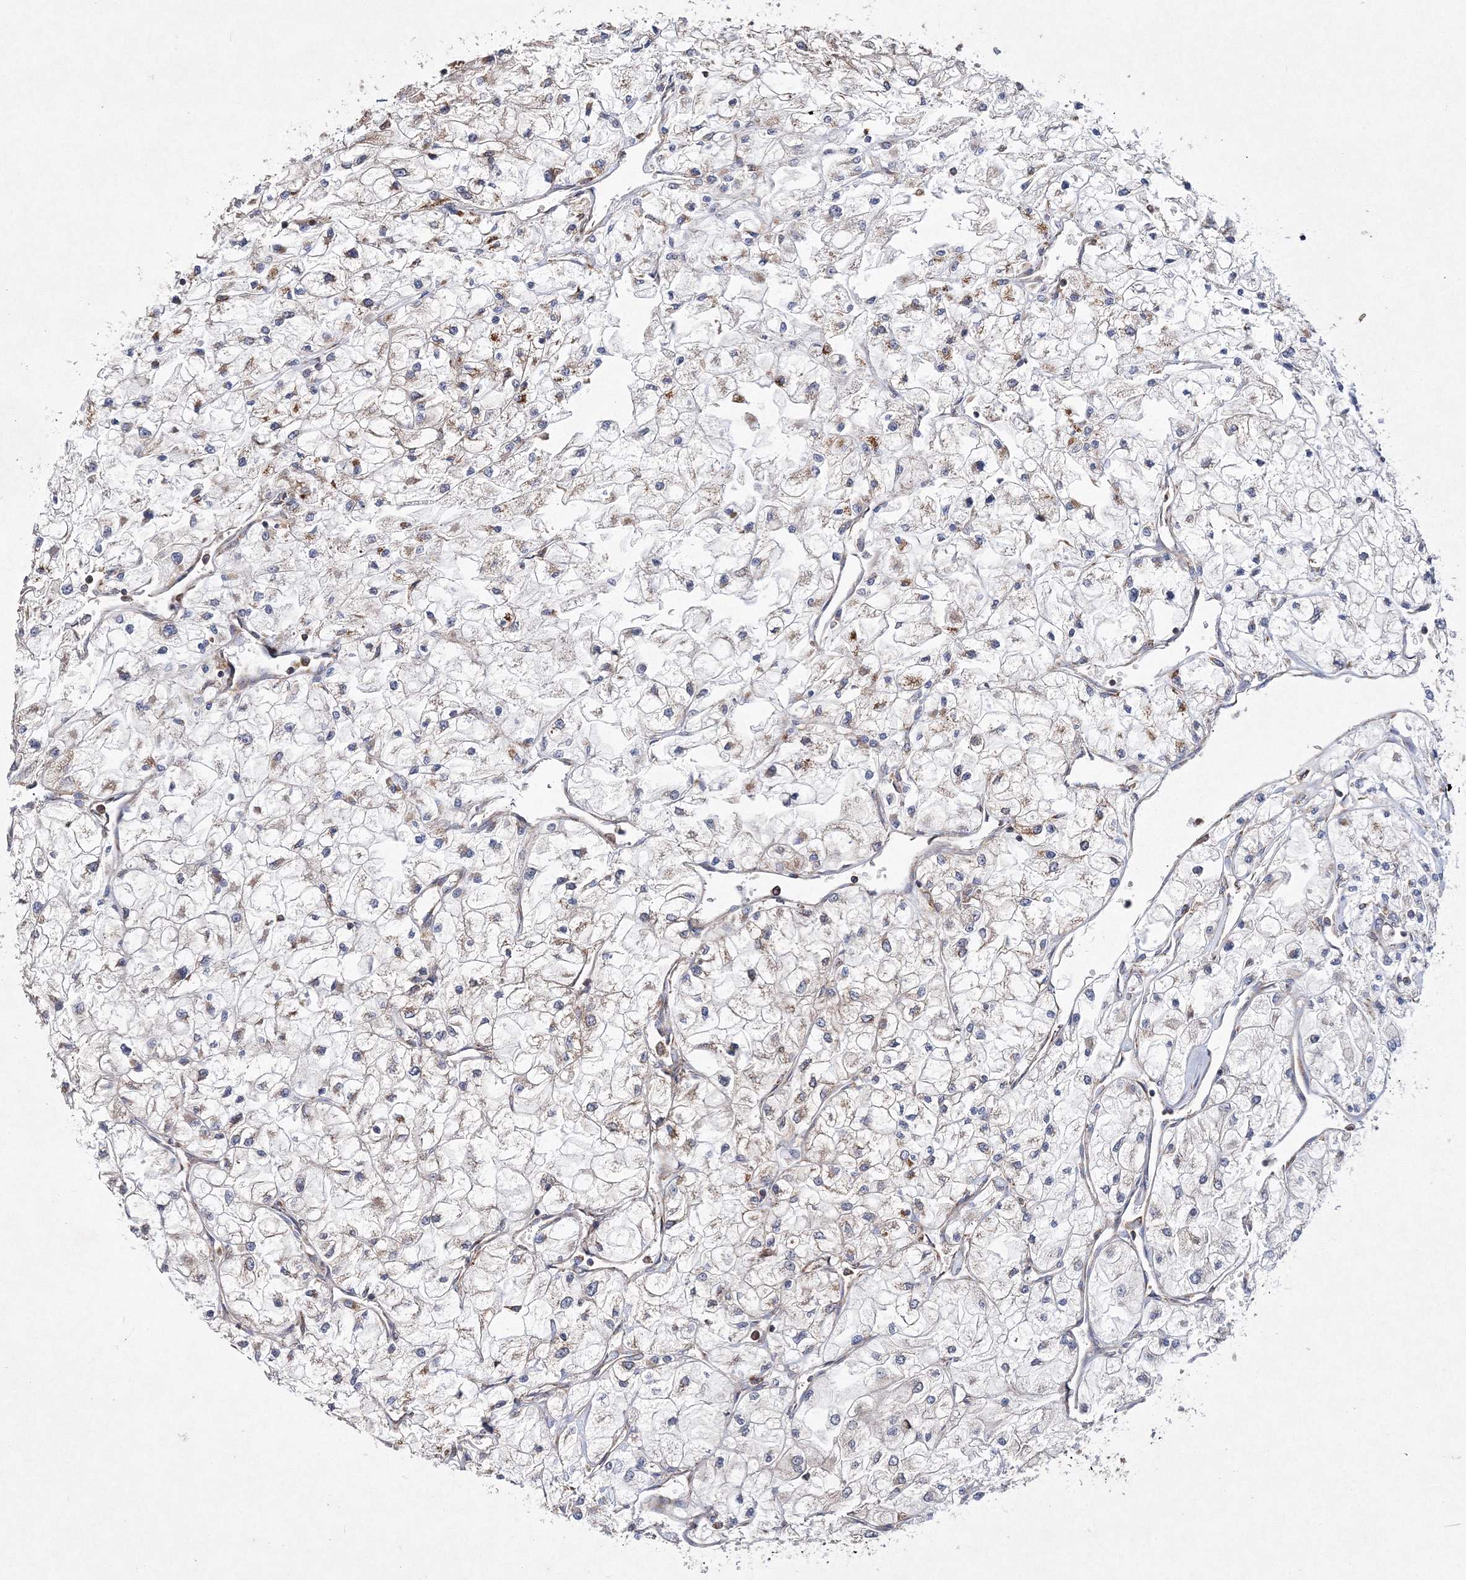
{"staining": {"intensity": "negative", "quantity": "none", "location": "none"}, "tissue": "renal cancer", "cell_type": "Tumor cells", "image_type": "cancer", "snomed": [{"axis": "morphology", "description": "Adenocarcinoma, NOS"}, {"axis": "topography", "description": "Kidney"}], "caption": "IHC micrograph of human renal adenocarcinoma stained for a protein (brown), which exhibits no expression in tumor cells. (Immunohistochemistry, brightfield microscopy, high magnification).", "gene": "DNAJC13", "patient": {"sex": "male", "age": 80}}